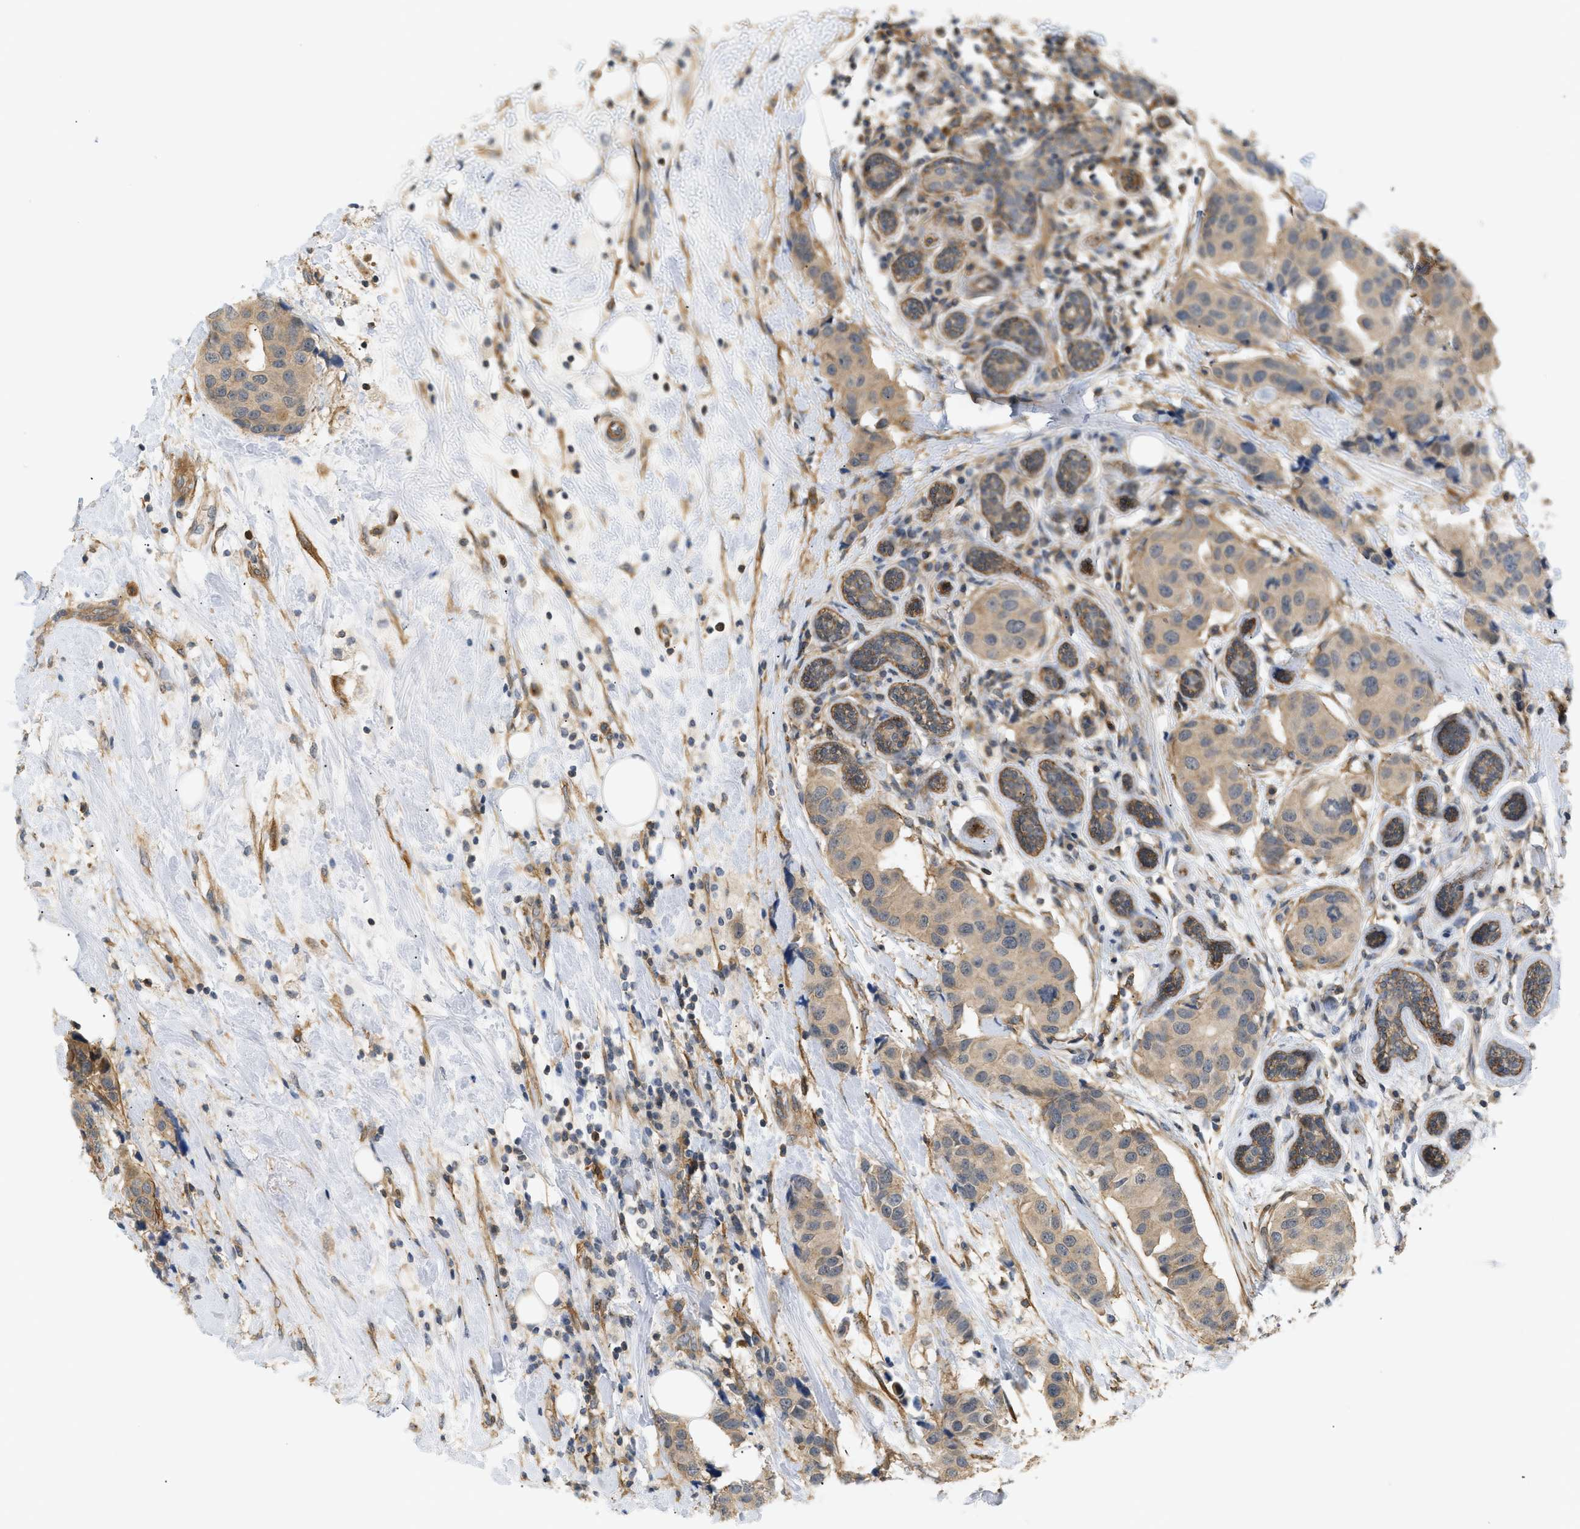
{"staining": {"intensity": "weak", "quantity": ">75%", "location": "cytoplasmic/membranous"}, "tissue": "breast cancer", "cell_type": "Tumor cells", "image_type": "cancer", "snomed": [{"axis": "morphology", "description": "Normal tissue, NOS"}, {"axis": "morphology", "description": "Duct carcinoma"}, {"axis": "topography", "description": "Breast"}], "caption": "An immunohistochemistry (IHC) image of tumor tissue is shown. Protein staining in brown highlights weak cytoplasmic/membranous positivity in breast cancer within tumor cells.", "gene": "CORO2B", "patient": {"sex": "female", "age": 39}}